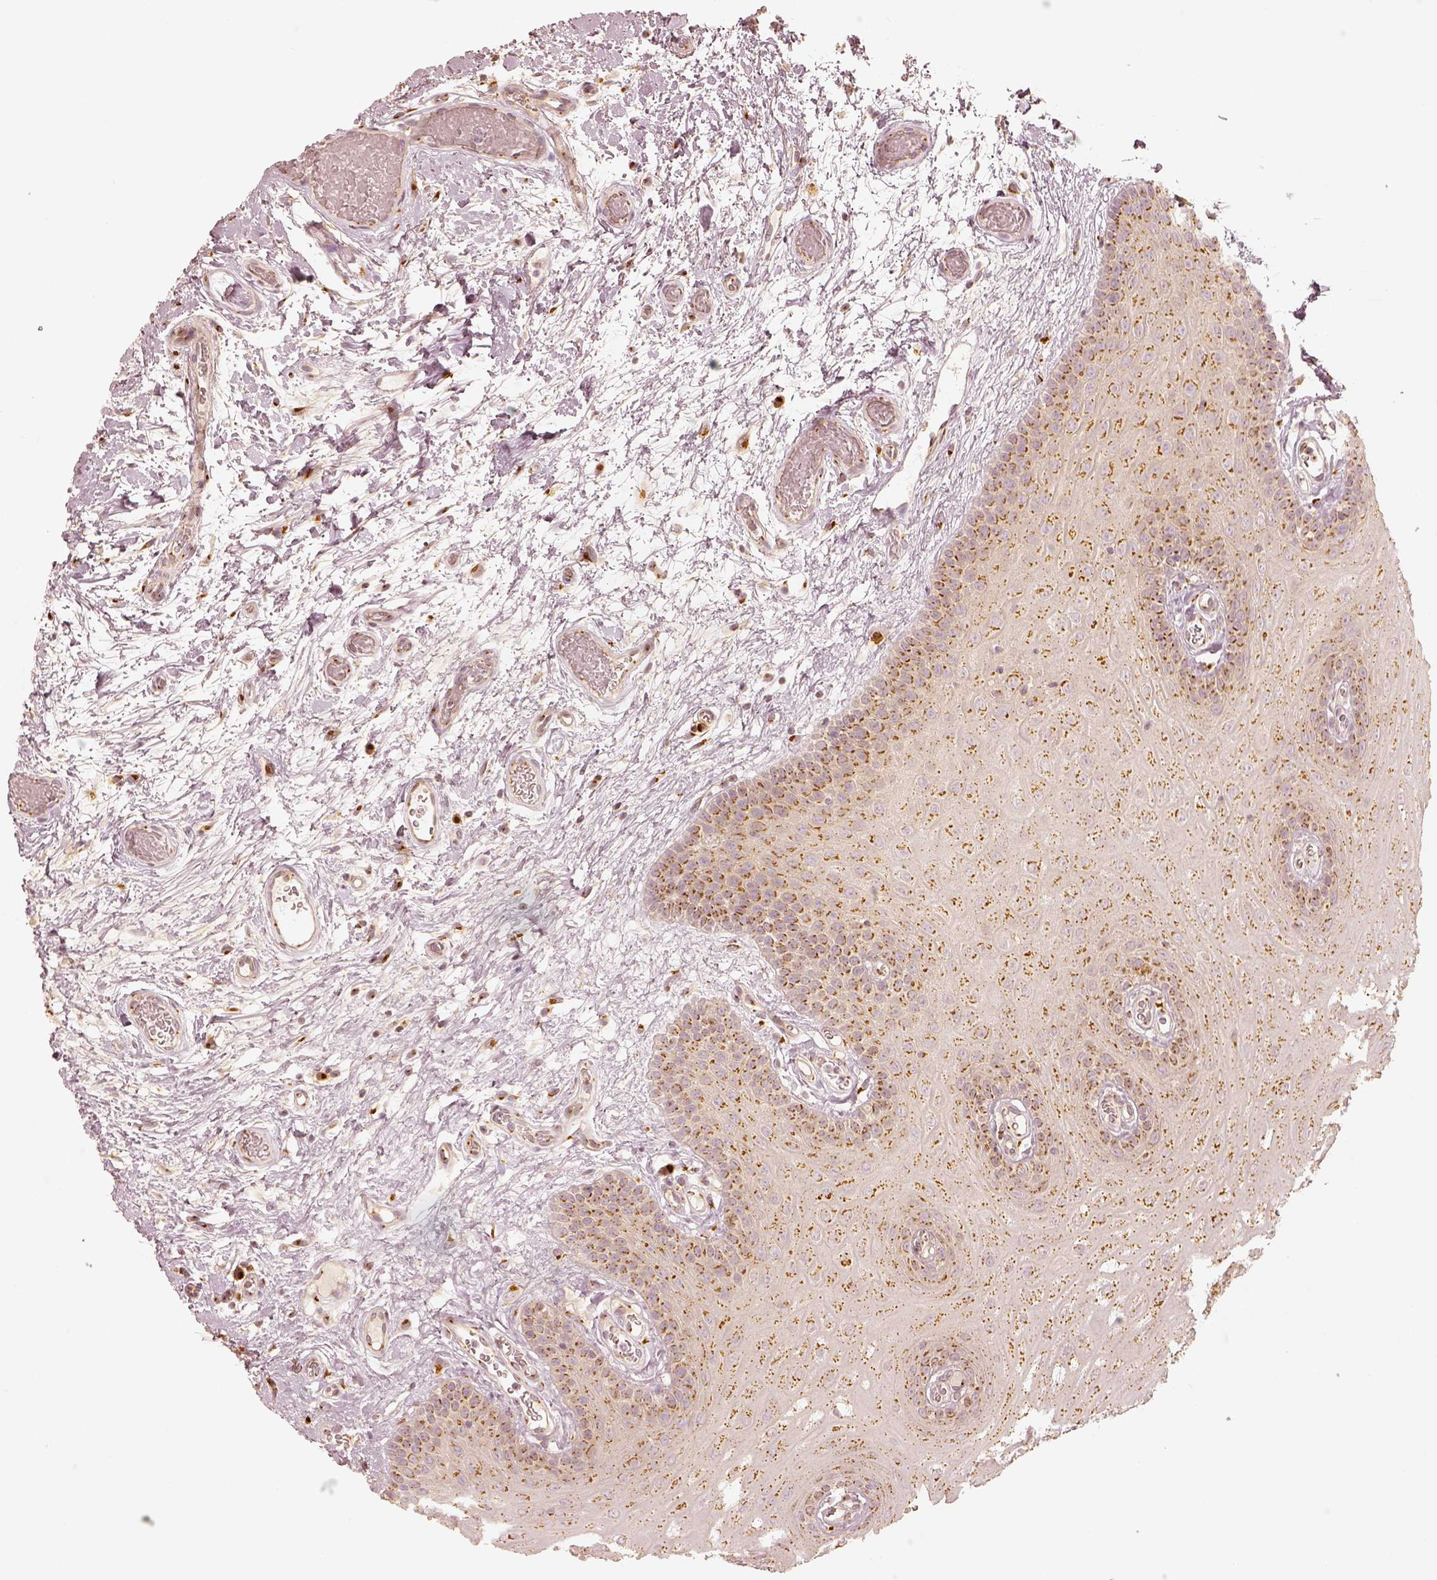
{"staining": {"intensity": "moderate", "quantity": "25%-75%", "location": "cytoplasmic/membranous"}, "tissue": "oral mucosa", "cell_type": "Squamous epithelial cells", "image_type": "normal", "snomed": [{"axis": "morphology", "description": "Normal tissue, NOS"}, {"axis": "morphology", "description": "Squamous cell carcinoma, NOS"}, {"axis": "topography", "description": "Oral tissue"}, {"axis": "topography", "description": "Head-Neck"}], "caption": "Immunohistochemical staining of benign human oral mucosa exhibits 25%-75% levels of moderate cytoplasmic/membranous protein expression in approximately 25%-75% of squamous epithelial cells. Using DAB (3,3'-diaminobenzidine) (brown) and hematoxylin (blue) stains, captured at high magnification using brightfield microscopy.", "gene": "GORASP2", "patient": {"sex": "male", "age": 78}}